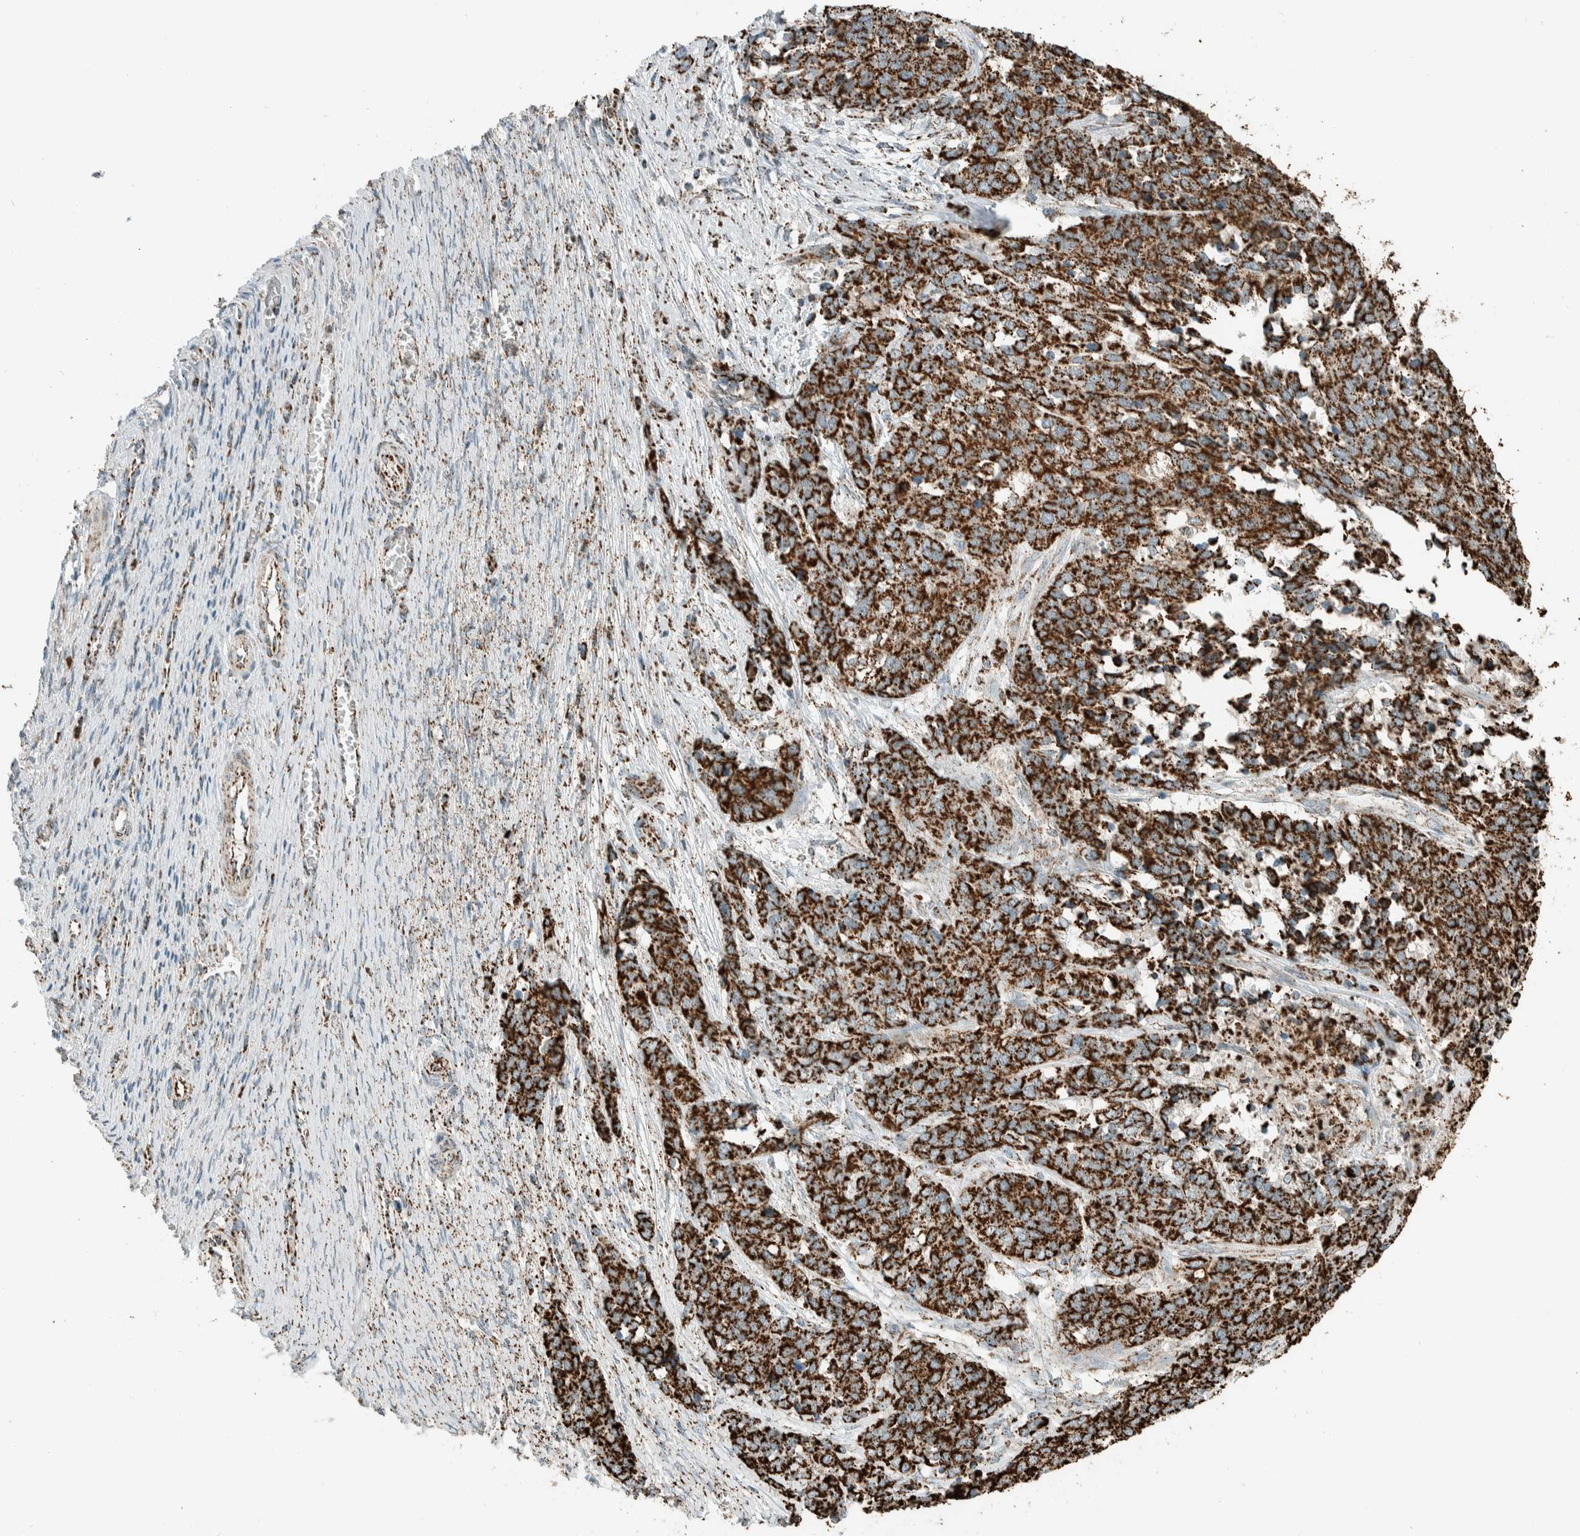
{"staining": {"intensity": "strong", "quantity": ">75%", "location": "cytoplasmic/membranous"}, "tissue": "ovarian cancer", "cell_type": "Tumor cells", "image_type": "cancer", "snomed": [{"axis": "morphology", "description": "Cystadenocarcinoma, serous, NOS"}, {"axis": "topography", "description": "Ovary"}], "caption": "A histopathology image of human ovarian cancer (serous cystadenocarcinoma) stained for a protein reveals strong cytoplasmic/membranous brown staining in tumor cells. Nuclei are stained in blue.", "gene": "ZNF454", "patient": {"sex": "female", "age": 44}}